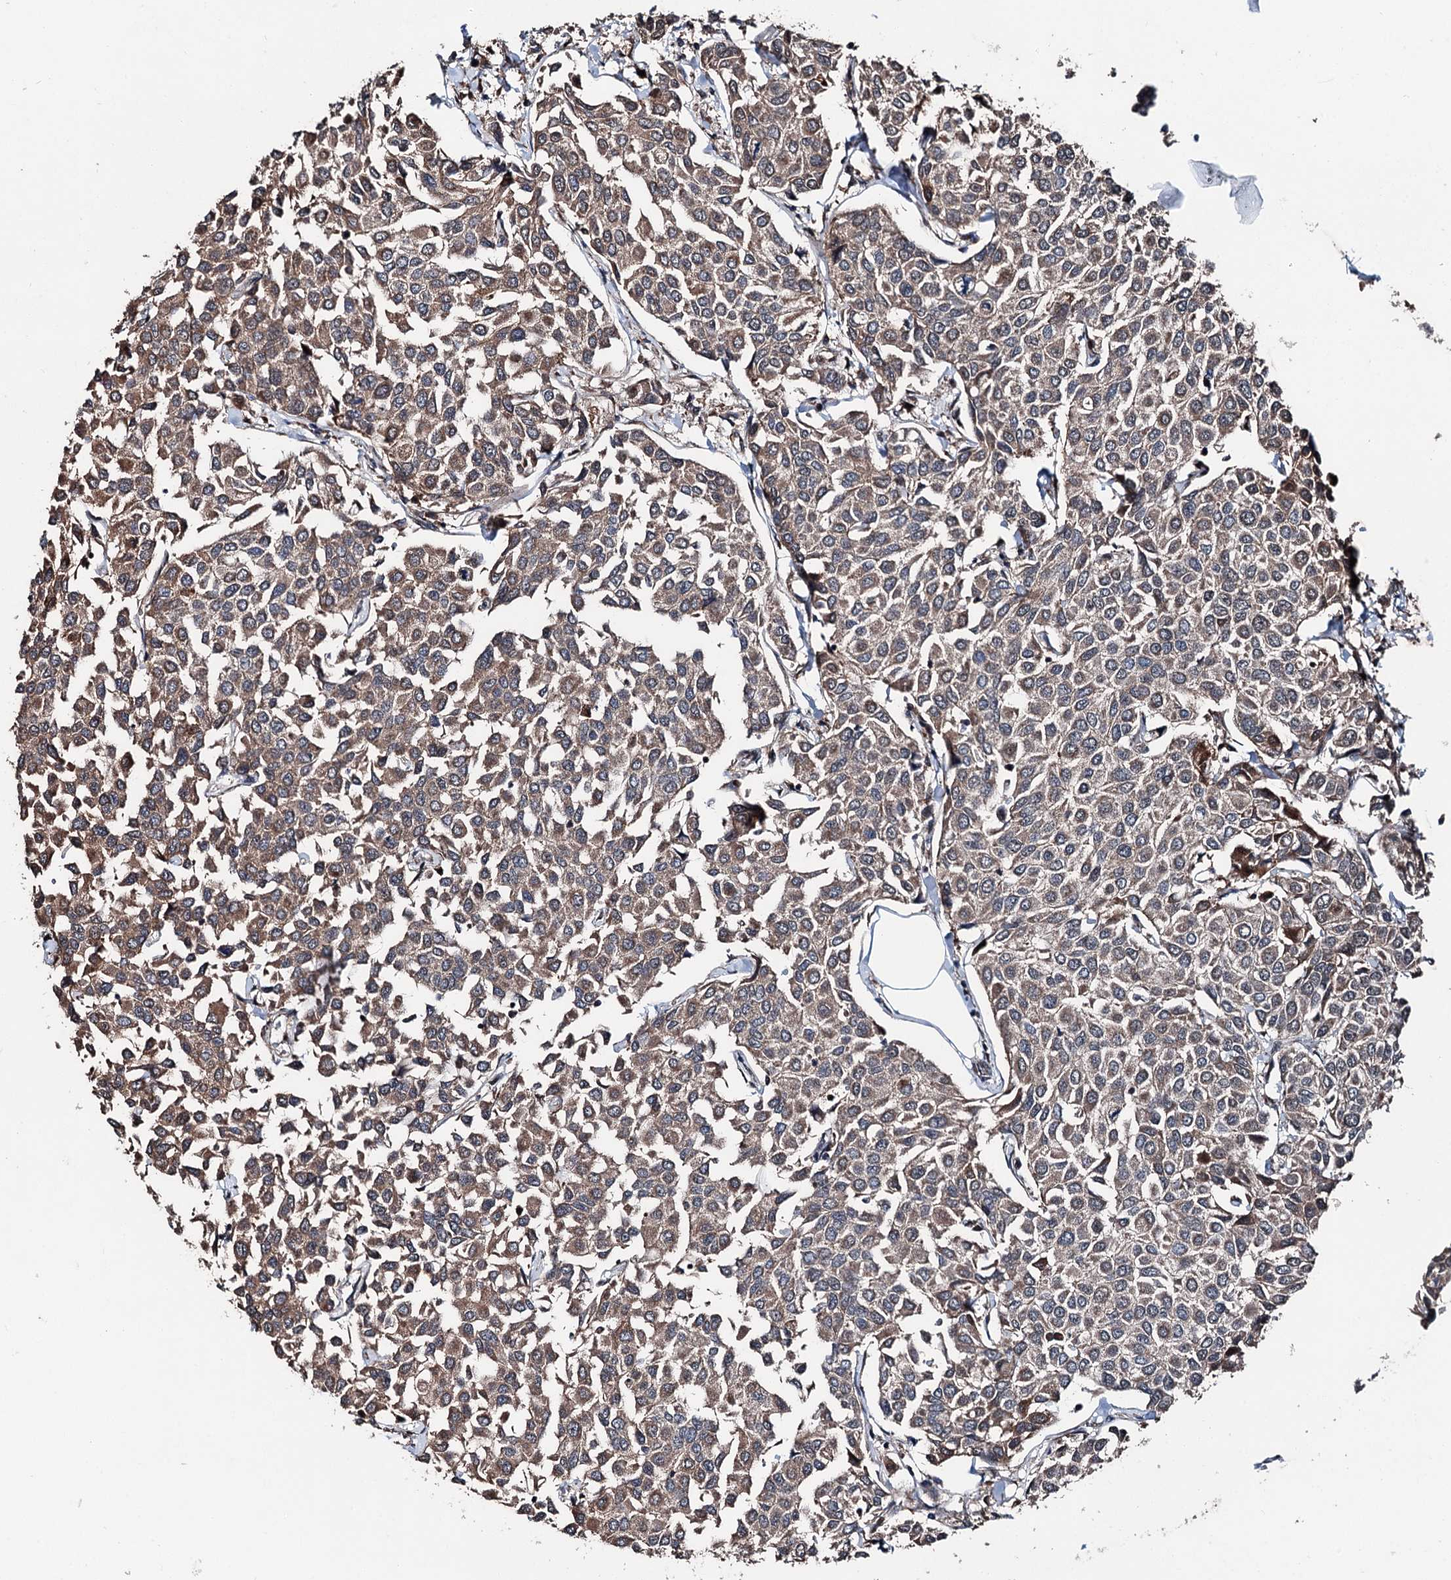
{"staining": {"intensity": "moderate", "quantity": "25%-75%", "location": "cytoplasmic/membranous"}, "tissue": "breast cancer", "cell_type": "Tumor cells", "image_type": "cancer", "snomed": [{"axis": "morphology", "description": "Duct carcinoma"}, {"axis": "topography", "description": "Breast"}], "caption": "Protein staining reveals moderate cytoplasmic/membranous positivity in about 25%-75% of tumor cells in breast infiltrating ductal carcinoma.", "gene": "PSMD13", "patient": {"sex": "female", "age": 55}}